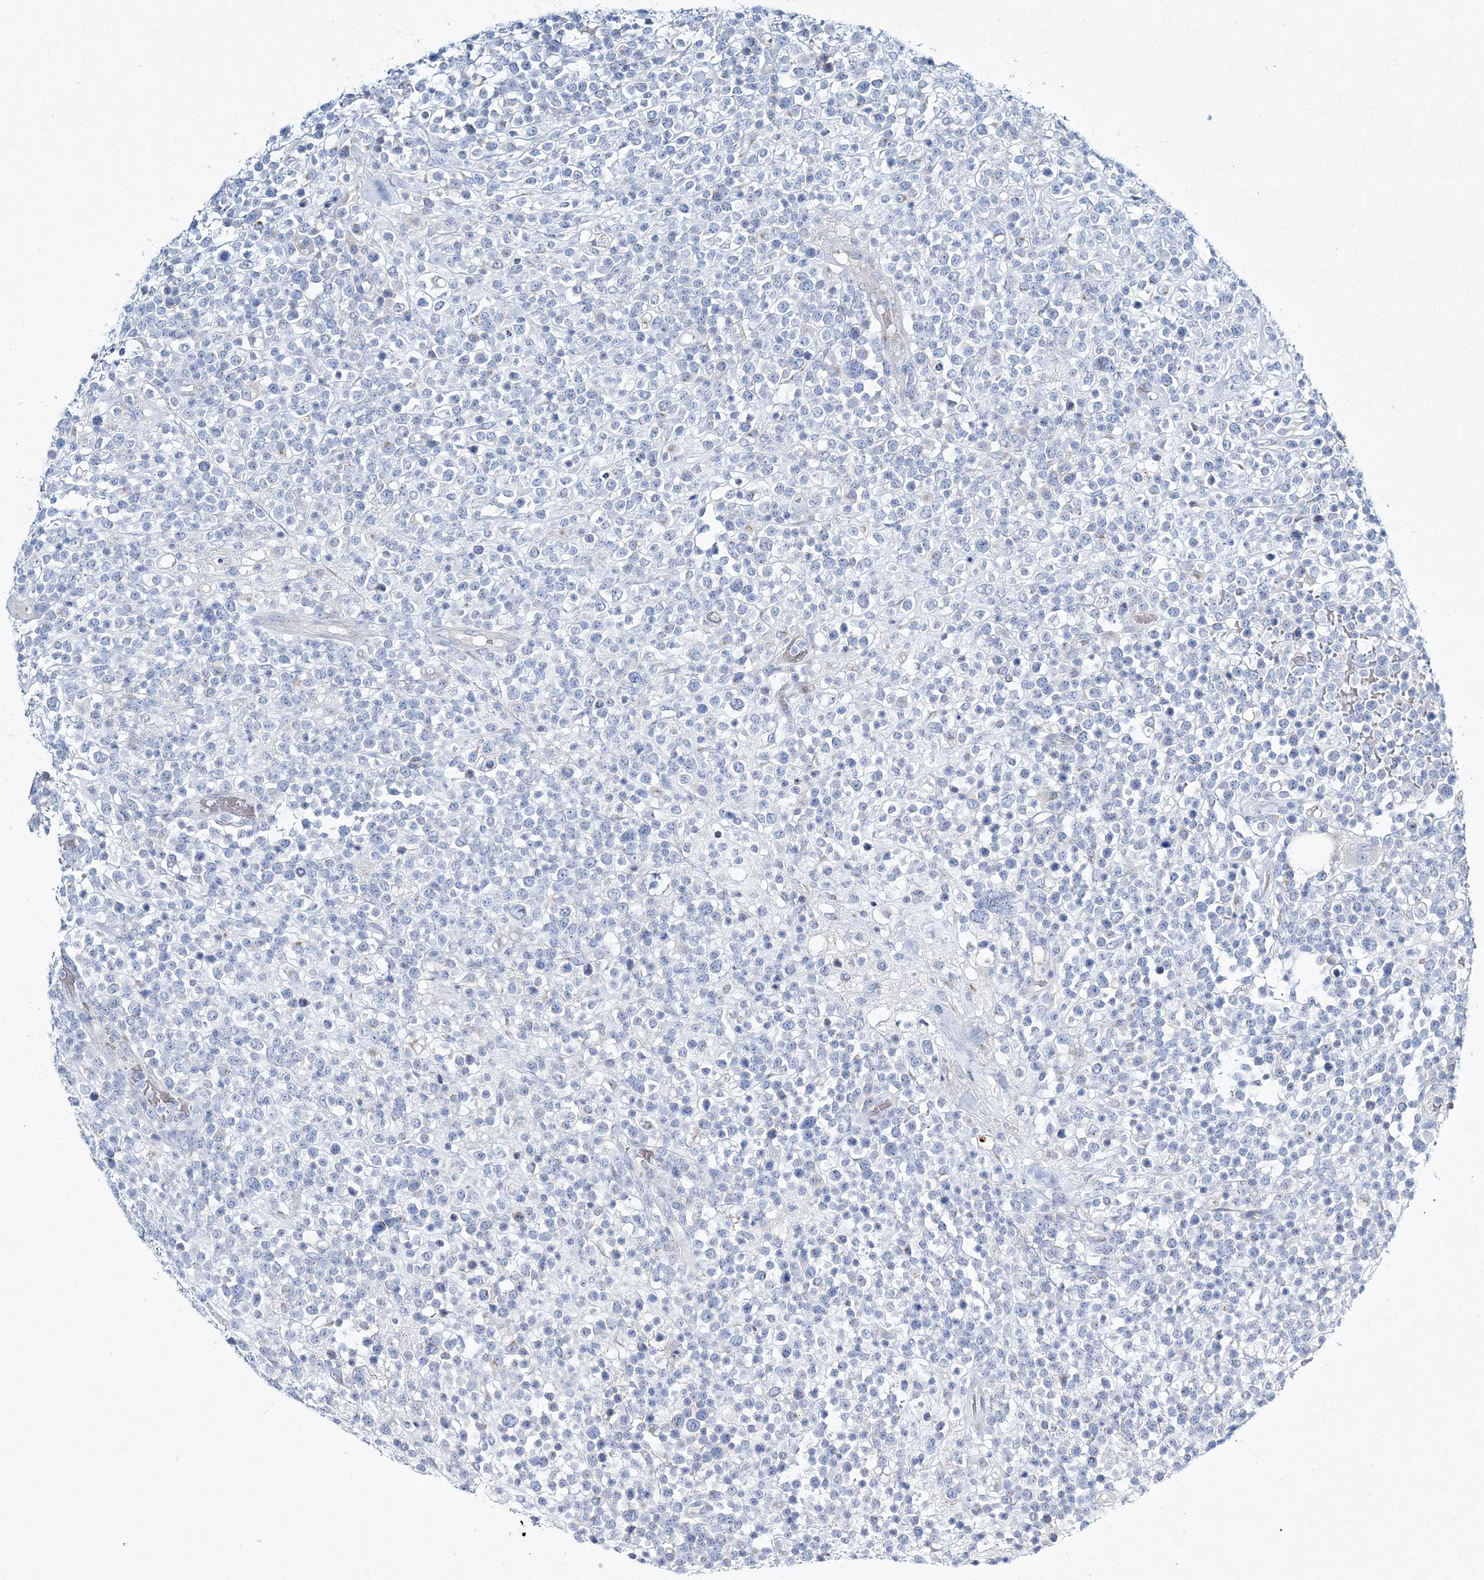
{"staining": {"intensity": "negative", "quantity": "none", "location": "none"}, "tissue": "lymphoma", "cell_type": "Tumor cells", "image_type": "cancer", "snomed": [{"axis": "morphology", "description": "Malignant lymphoma, non-Hodgkin's type, High grade"}, {"axis": "topography", "description": "Colon"}], "caption": "High magnification brightfield microscopy of lymphoma stained with DAB (3,3'-diaminobenzidine) (brown) and counterstained with hematoxylin (blue): tumor cells show no significant positivity.", "gene": "ADGRL1", "patient": {"sex": "female", "age": 53}}